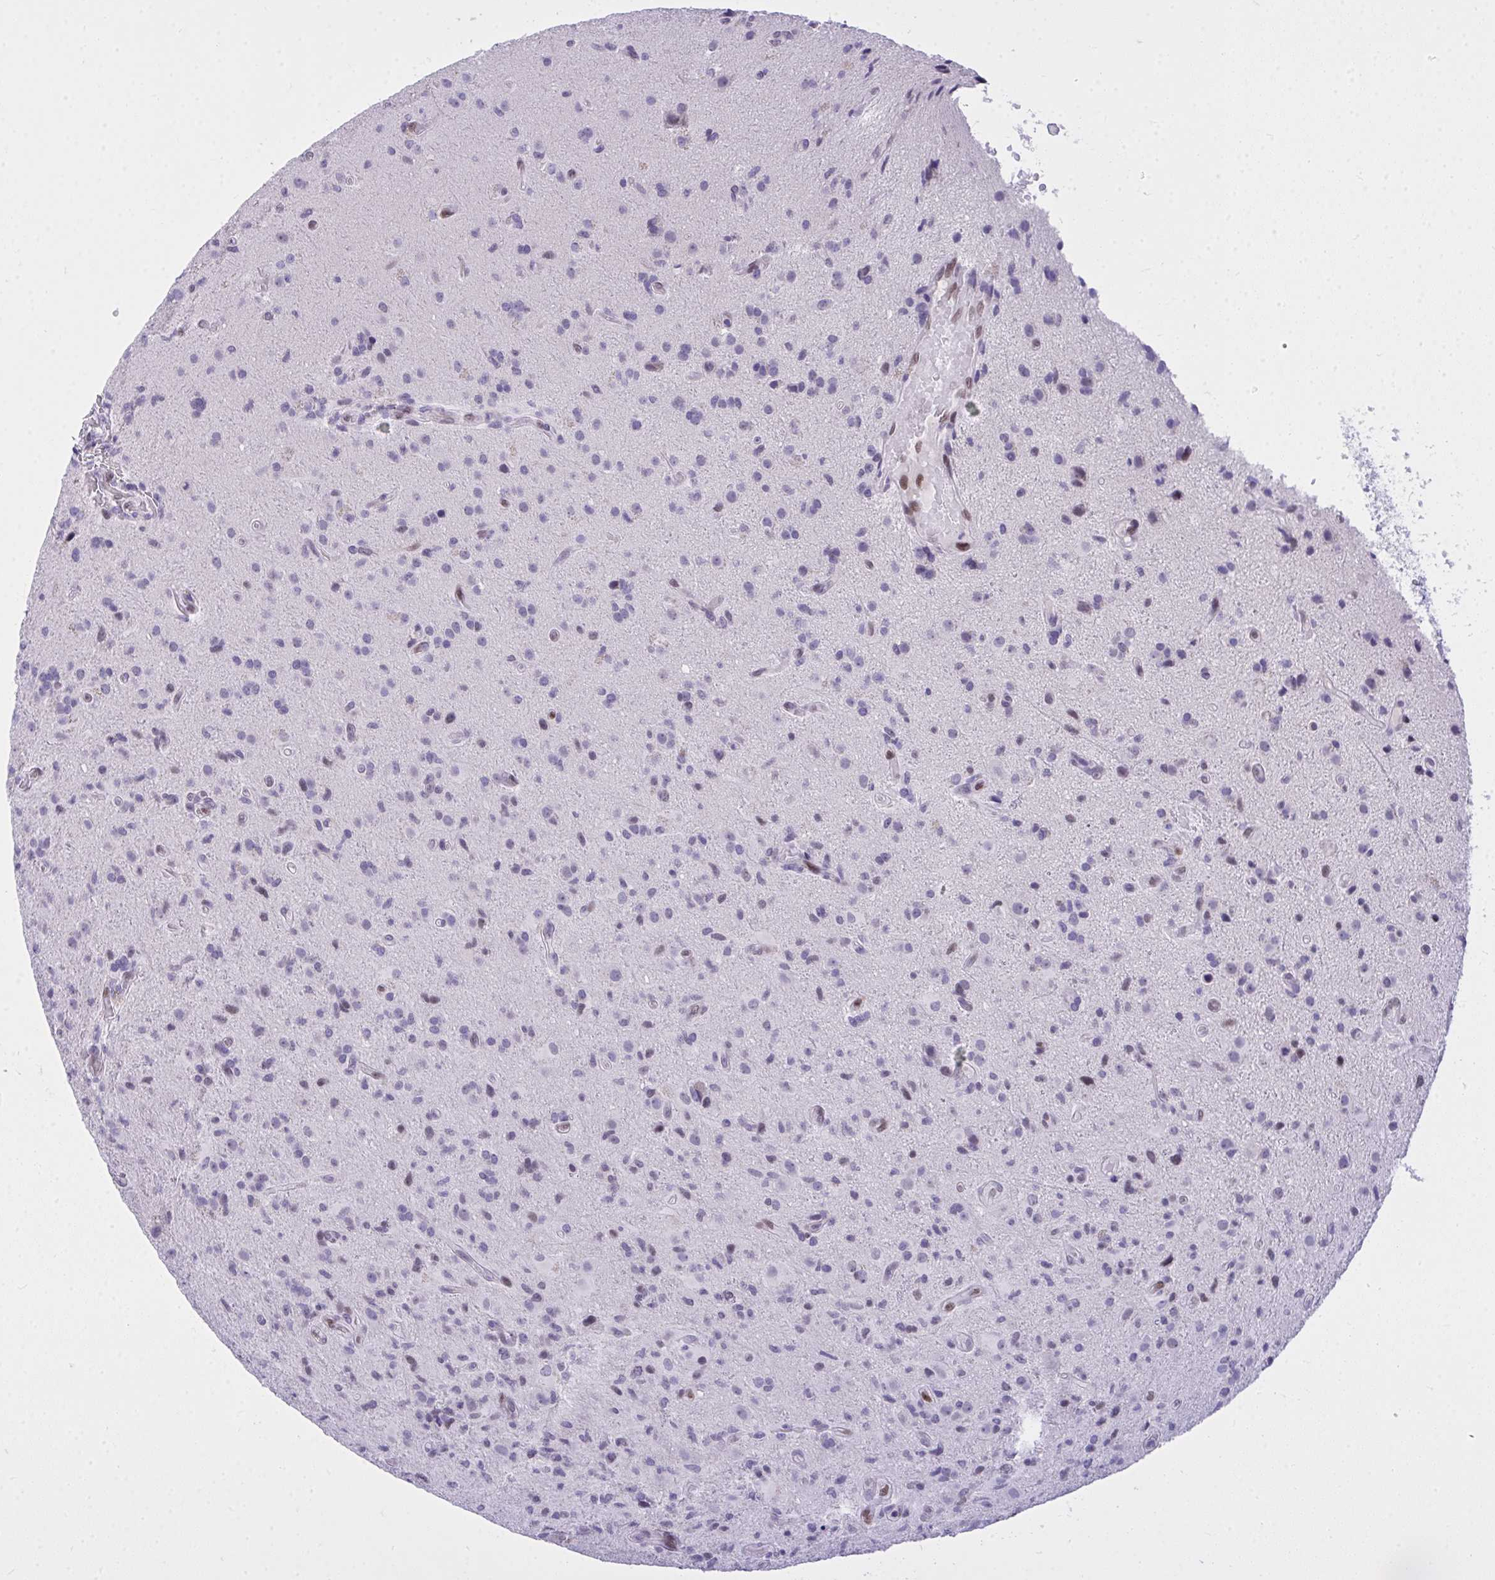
{"staining": {"intensity": "weak", "quantity": "<25%", "location": "nuclear"}, "tissue": "glioma", "cell_type": "Tumor cells", "image_type": "cancer", "snomed": [{"axis": "morphology", "description": "Glioma, malignant, High grade"}, {"axis": "topography", "description": "Brain"}], "caption": "High power microscopy image of an immunohistochemistry (IHC) micrograph of high-grade glioma (malignant), revealing no significant expression in tumor cells.", "gene": "TEAD4", "patient": {"sex": "male", "age": 55}}